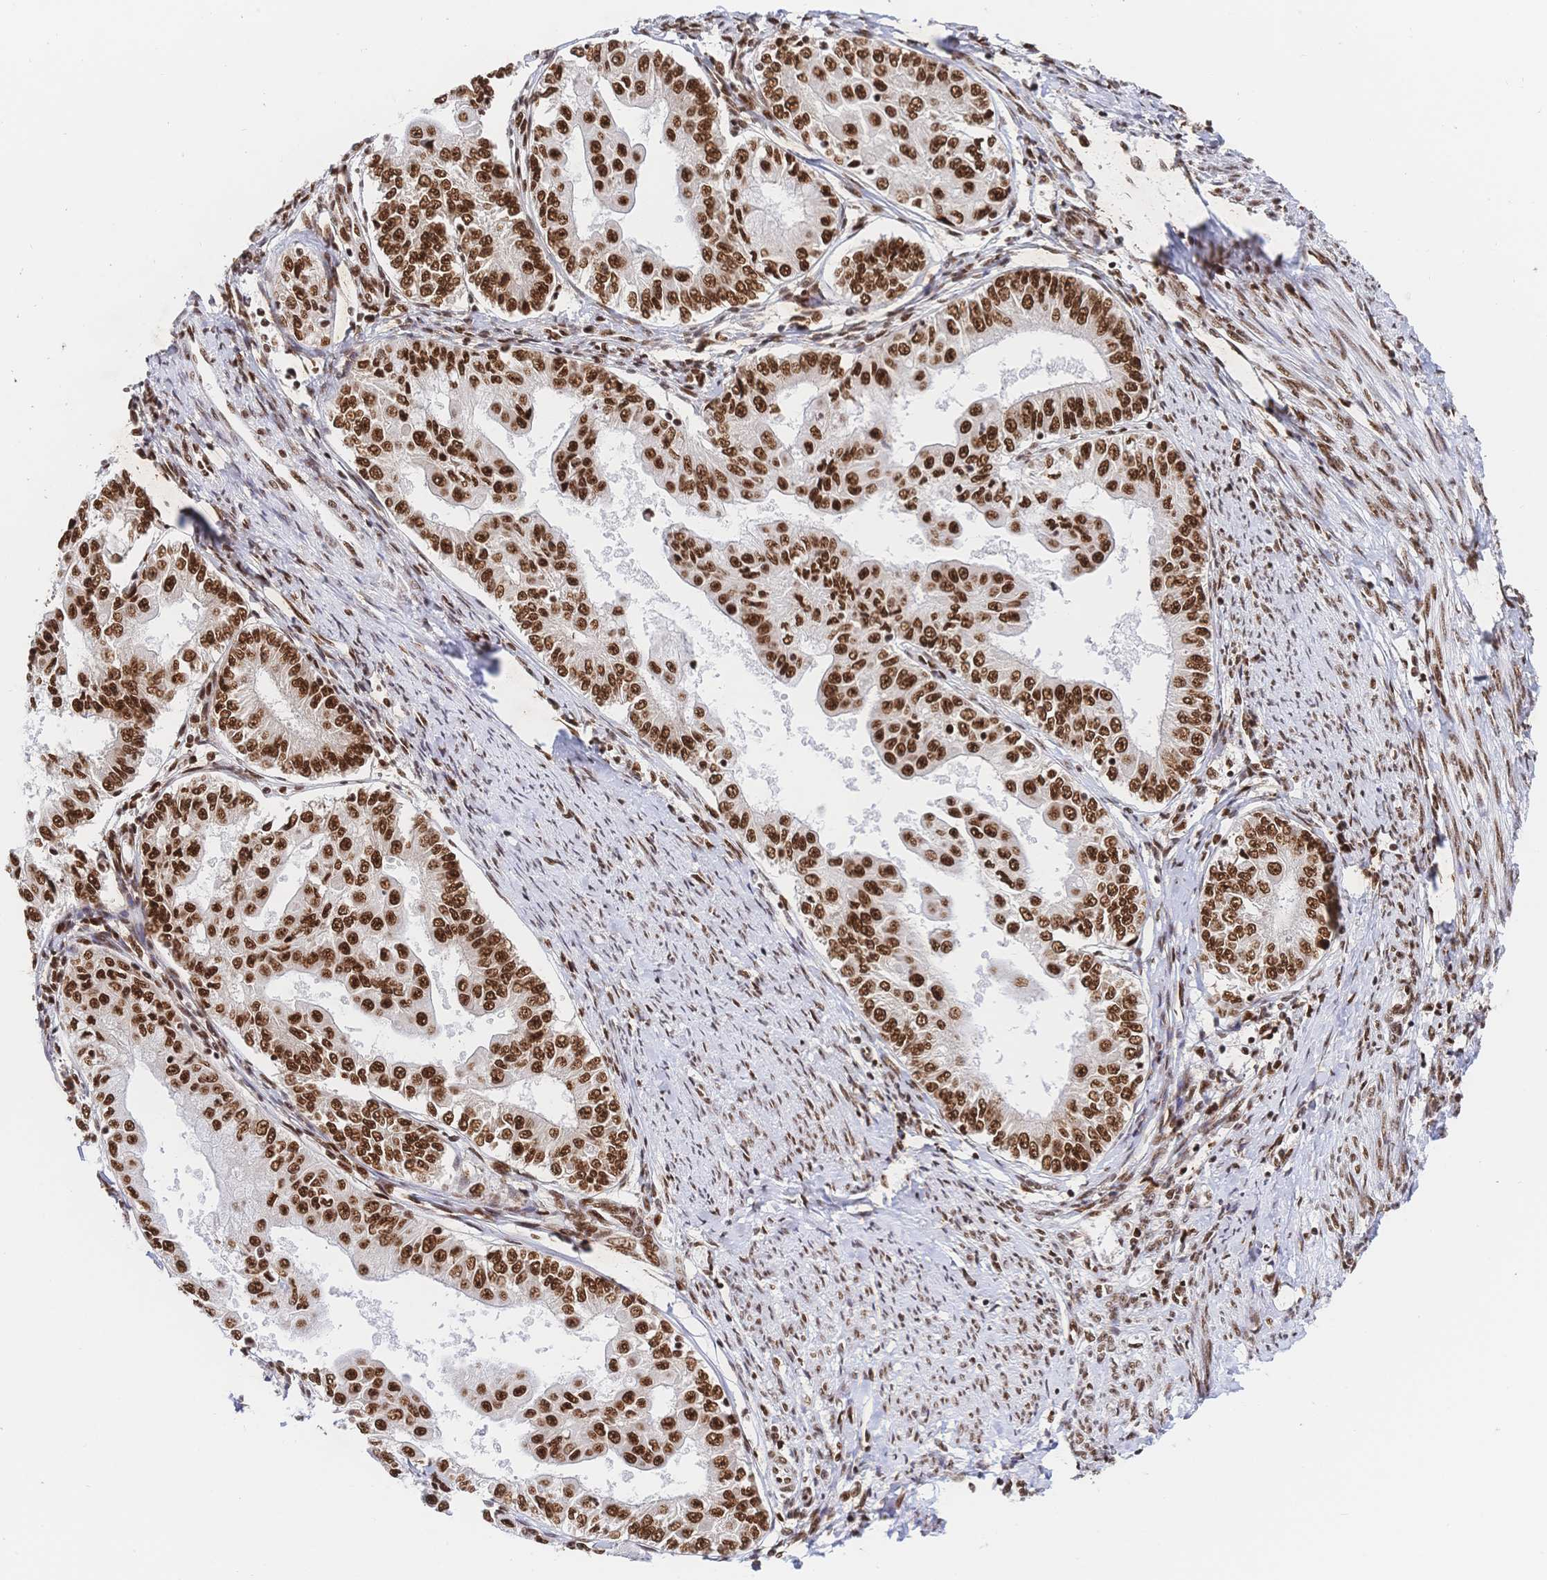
{"staining": {"intensity": "strong", "quantity": ">75%", "location": "nuclear"}, "tissue": "endometrial cancer", "cell_type": "Tumor cells", "image_type": "cancer", "snomed": [{"axis": "morphology", "description": "Adenocarcinoma, NOS"}, {"axis": "topography", "description": "Endometrium"}], "caption": "An image showing strong nuclear staining in about >75% of tumor cells in endometrial adenocarcinoma, as visualized by brown immunohistochemical staining.", "gene": "SRSF1", "patient": {"sex": "female", "age": 68}}